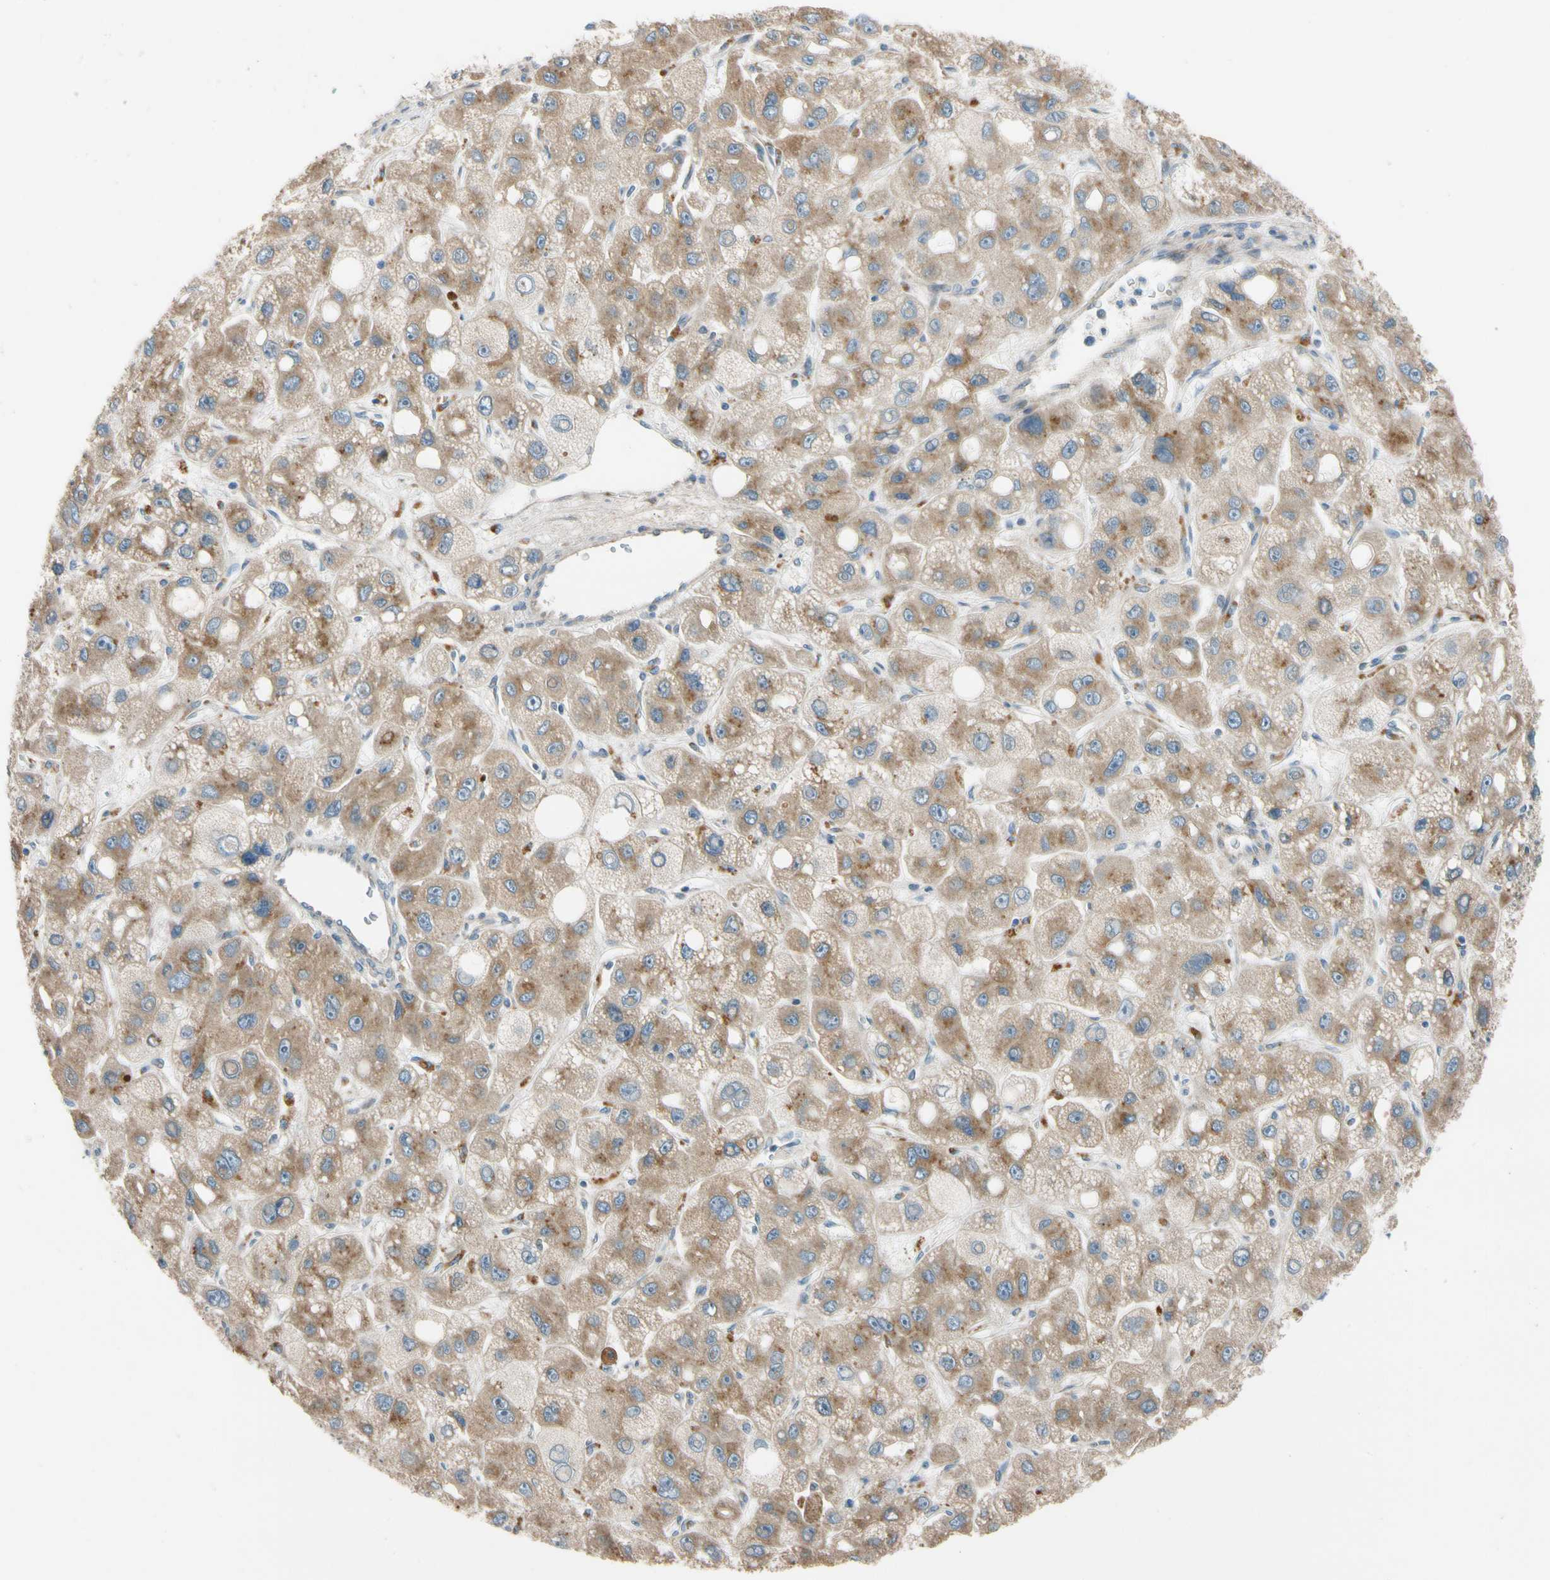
{"staining": {"intensity": "moderate", "quantity": ">75%", "location": "cytoplasmic/membranous"}, "tissue": "liver cancer", "cell_type": "Tumor cells", "image_type": "cancer", "snomed": [{"axis": "morphology", "description": "Carcinoma, Hepatocellular, NOS"}, {"axis": "topography", "description": "Liver"}], "caption": "High-power microscopy captured an immunohistochemistry image of hepatocellular carcinoma (liver), revealing moderate cytoplasmic/membranous expression in about >75% of tumor cells.", "gene": "MST1R", "patient": {"sex": "male", "age": 55}}